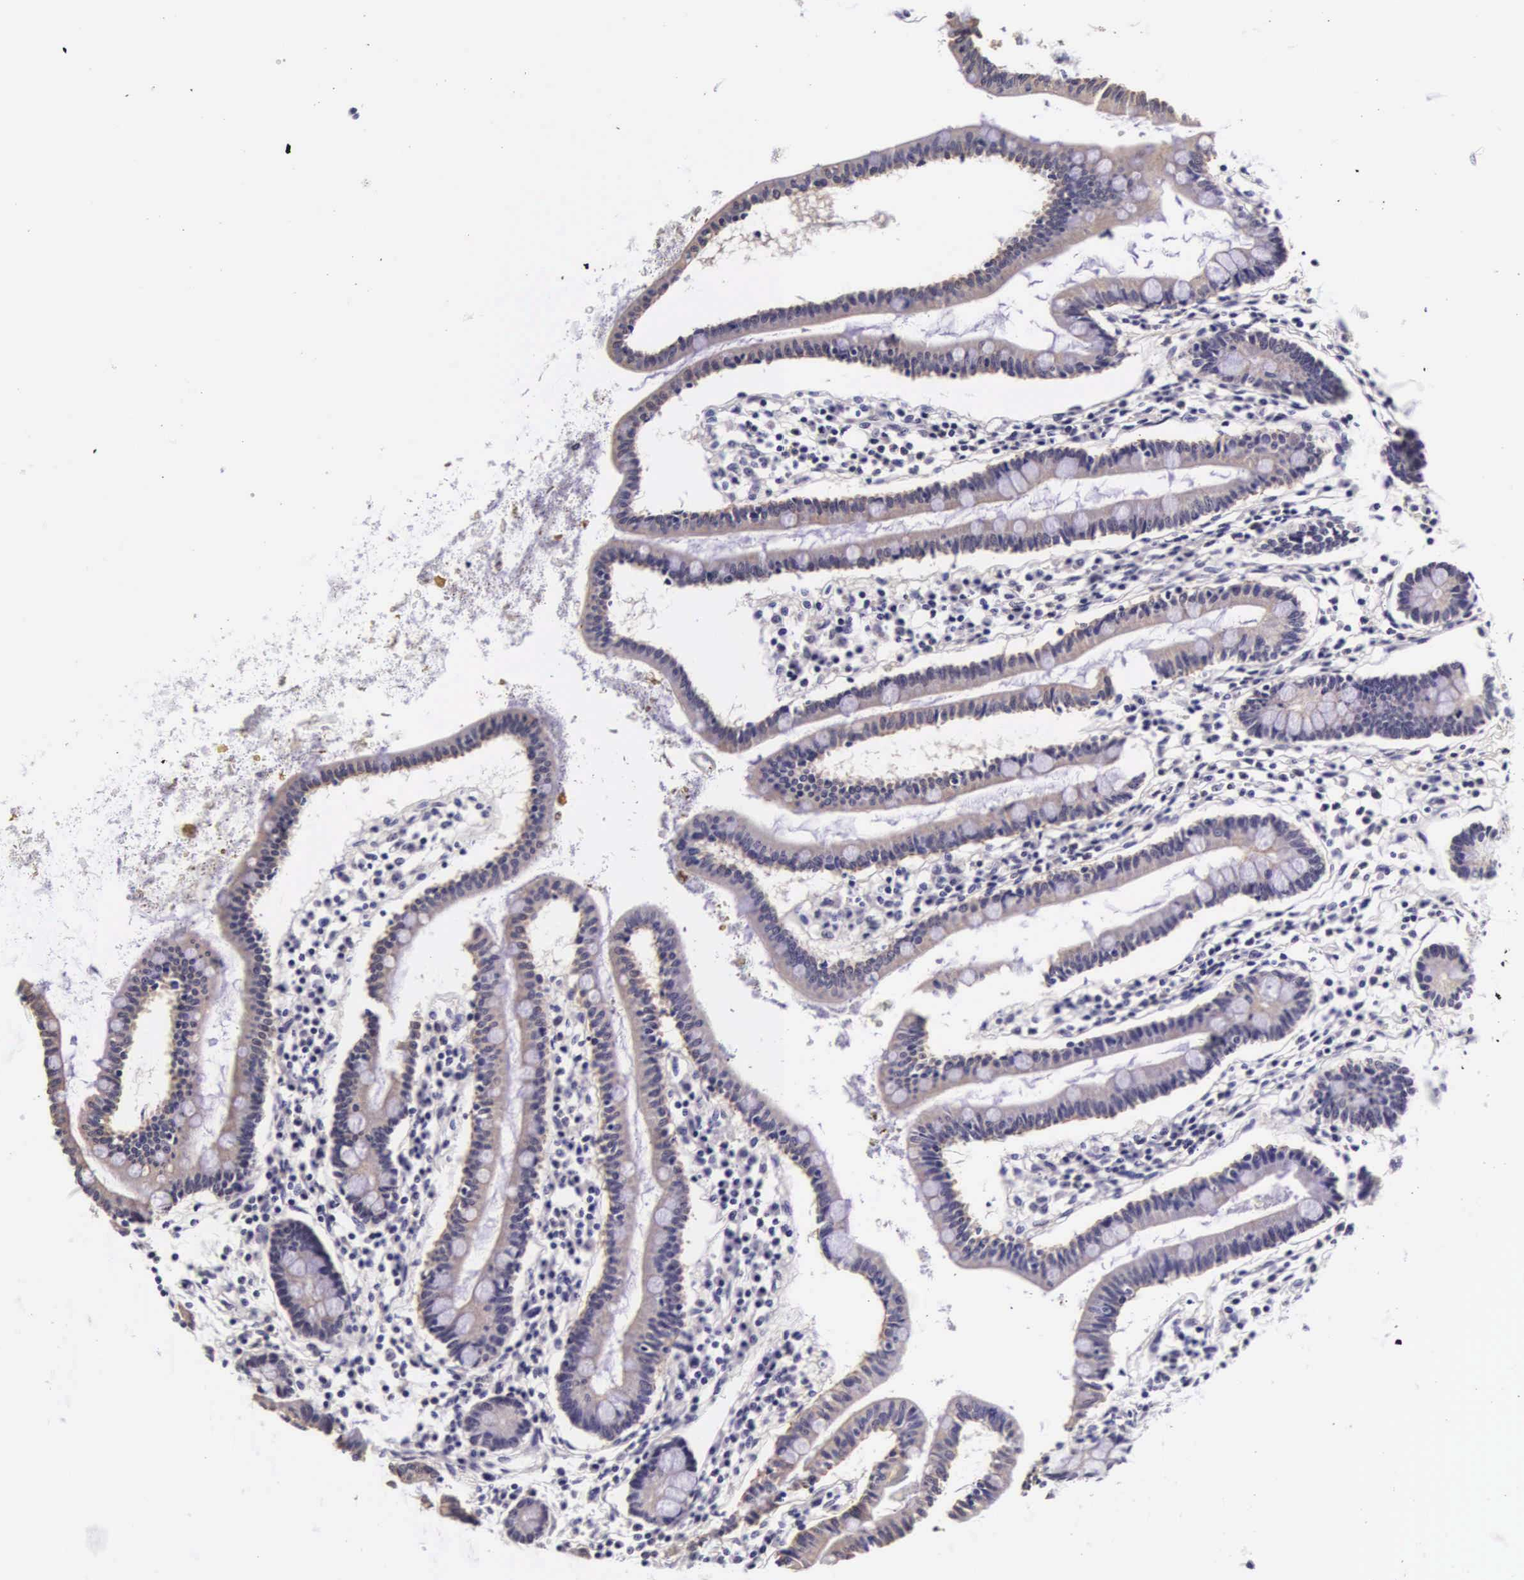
{"staining": {"intensity": "weak", "quantity": "25%-75%", "location": "cytoplasmic/membranous"}, "tissue": "small intestine", "cell_type": "Glandular cells", "image_type": "normal", "snomed": [{"axis": "morphology", "description": "Normal tissue, NOS"}, {"axis": "topography", "description": "Small intestine"}], "caption": "Weak cytoplasmic/membranous positivity is appreciated in approximately 25%-75% of glandular cells in normal small intestine.", "gene": "PHETA2", "patient": {"sex": "female", "age": 37}}